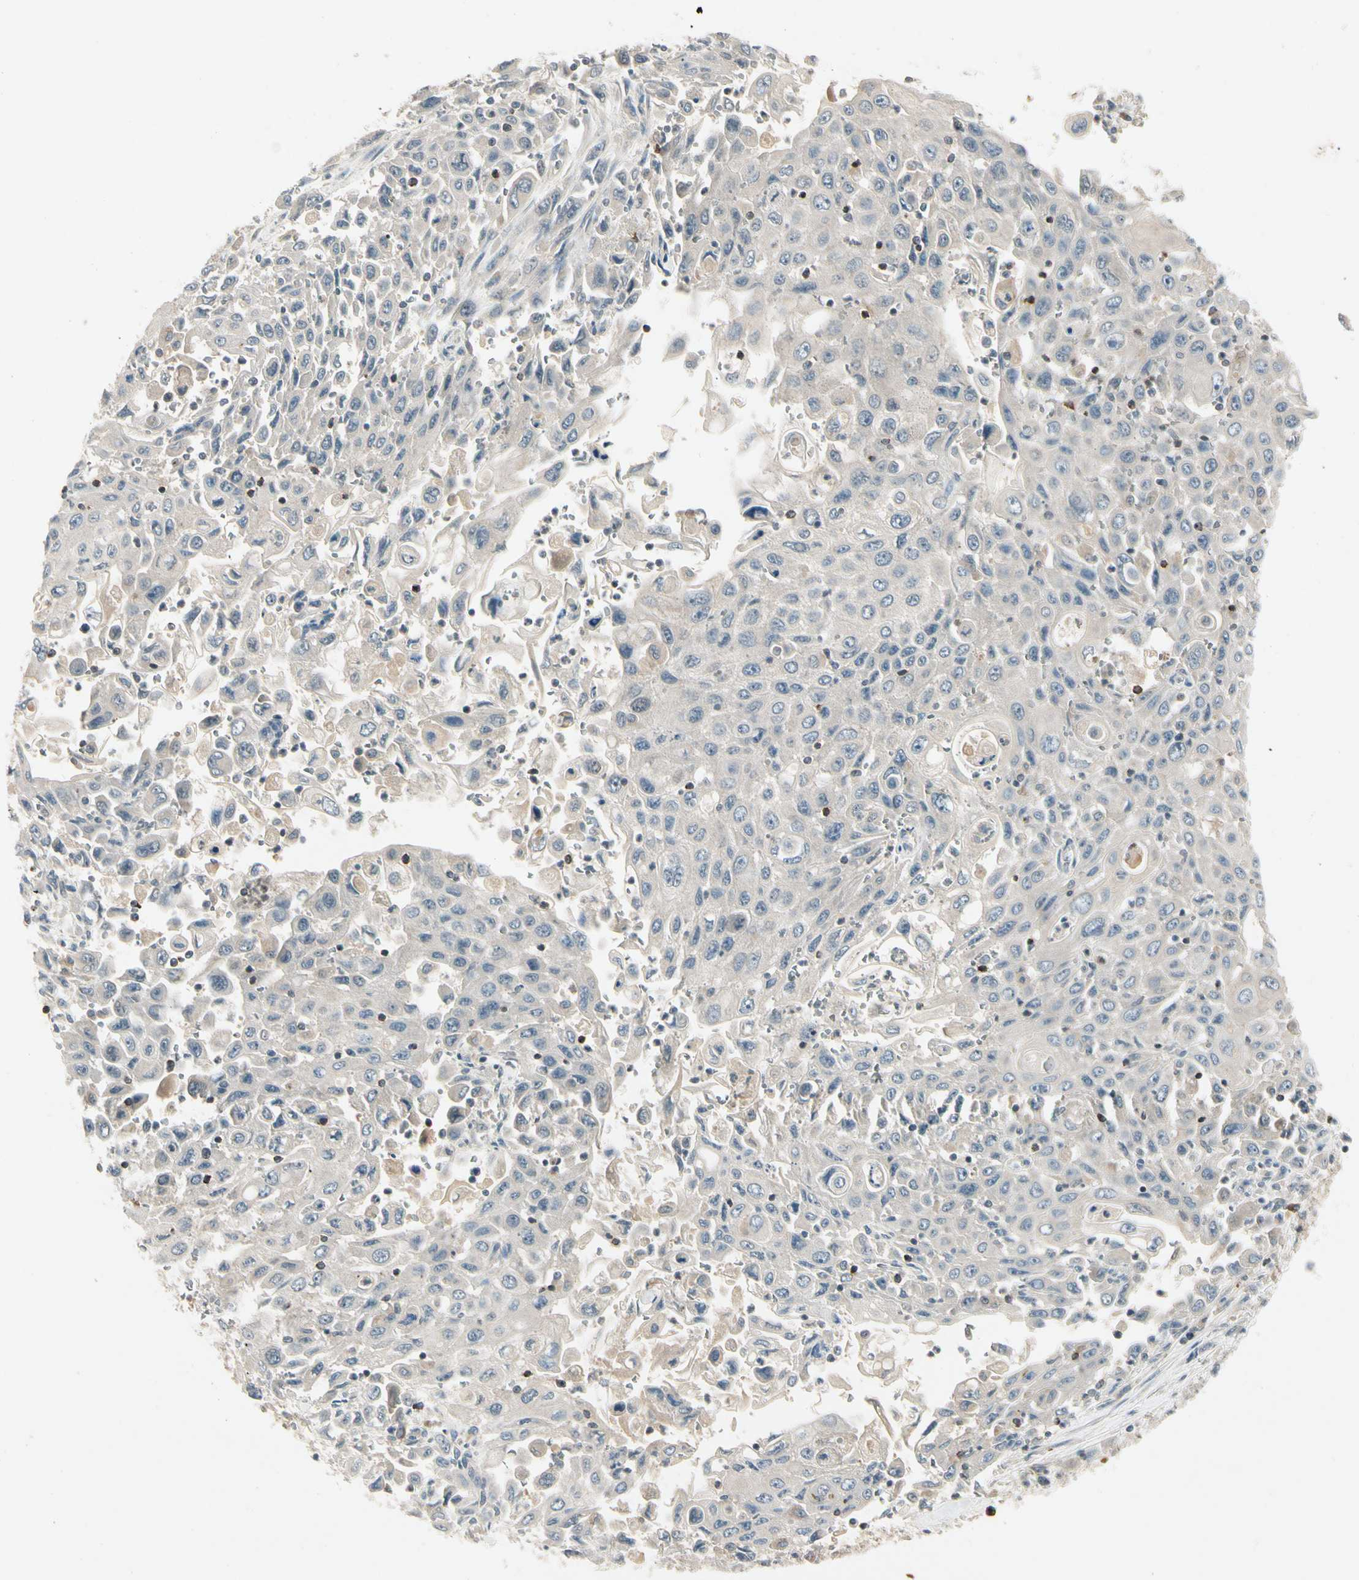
{"staining": {"intensity": "weak", "quantity": "<25%", "location": "cytoplasmic/membranous"}, "tissue": "pancreatic cancer", "cell_type": "Tumor cells", "image_type": "cancer", "snomed": [{"axis": "morphology", "description": "Adenocarcinoma, NOS"}, {"axis": "topography", "description": "Pancreas"}], "caption": "DAB (3,3'-diaminobenzidine) immunohistochemical staining of pancreatic cancer (adenocarcinoma) exhibits no significant expression in tumor cells.", "gene": "CCL4", "patient": {"sex": "male", "age": 70}}